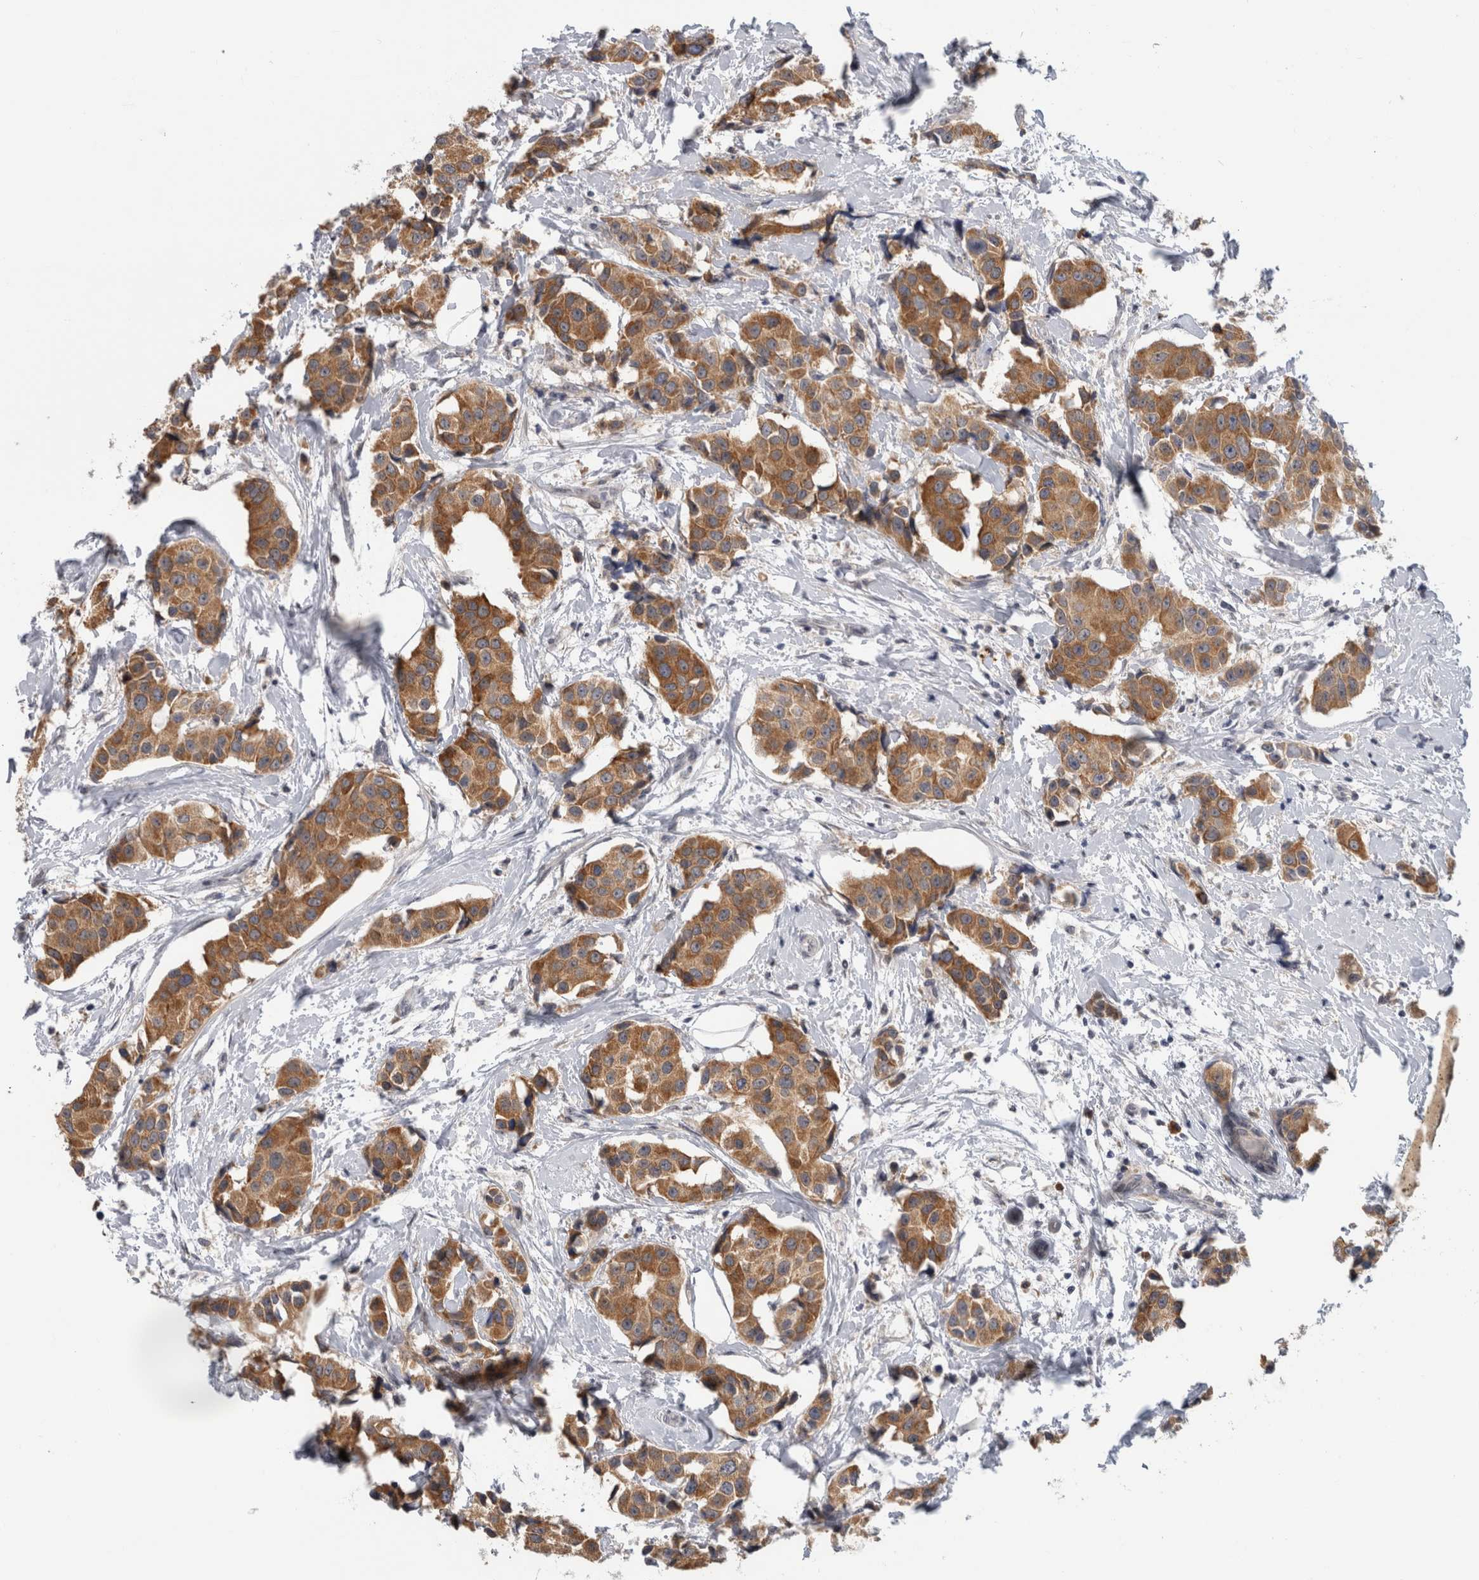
{"staining": {"intensity": "moderate", "quantity": ">75%", "location": "cytoplasmic/membranous"}, "tissue": "breast cancer", "cell_type": "Tumor cells", "image_type": "cancer", "snomed": [{"axis": "morphology", "description": "Normal tissue, NOS"}, {"axis": "morphology", "description": "Duct carcinoma"}, {"axis": "topography", "description": "Breast"}], "caption": "A brown stain labels moderate cytoplasmic/membranous positivity of a protein in breast cancer (infiltrating ductal carcinoma) tumor cells.", "gene": "TMEM242", "patient": {"sex": "female", "age": 39}}